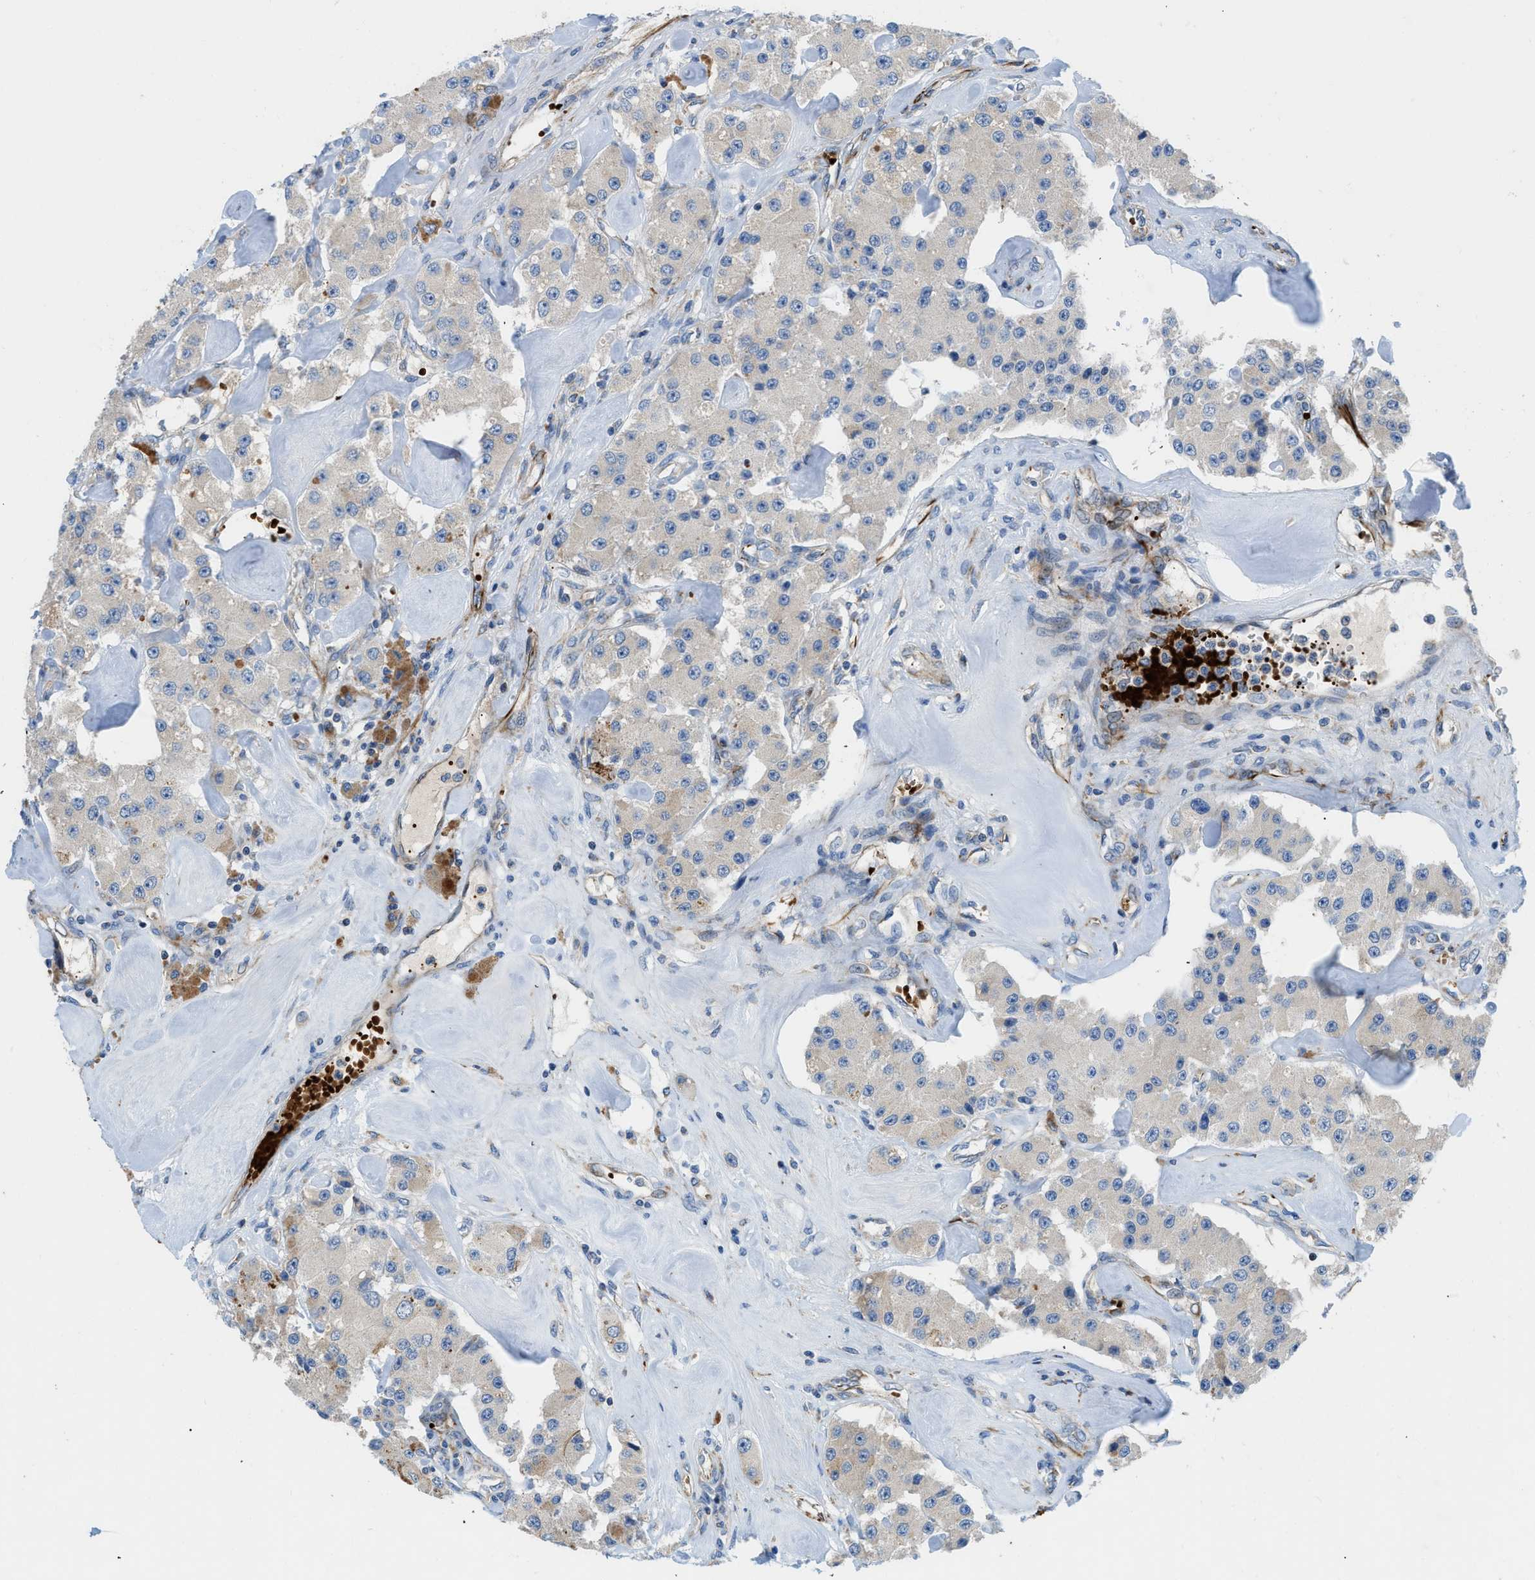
{"staining": {"intensity": "negative", "quantity": "none", "location": "none"}, "tissue": "carcinoid", "cell_type": "Tumor cells", "image_type": "cancer", "snomed": [{"axis": "morphology", "description": "Carcinoid, malignant, NOS"}, {"axis": "topography", "description": "Pancreas"}], "caption": "A high-resolution micrograph shows IHC staining of carcinoid (malignant), which reveals no significant expression in tumor cells.", "gene": "ZNF831", "patient": {"sex": "male", "age": 41}}